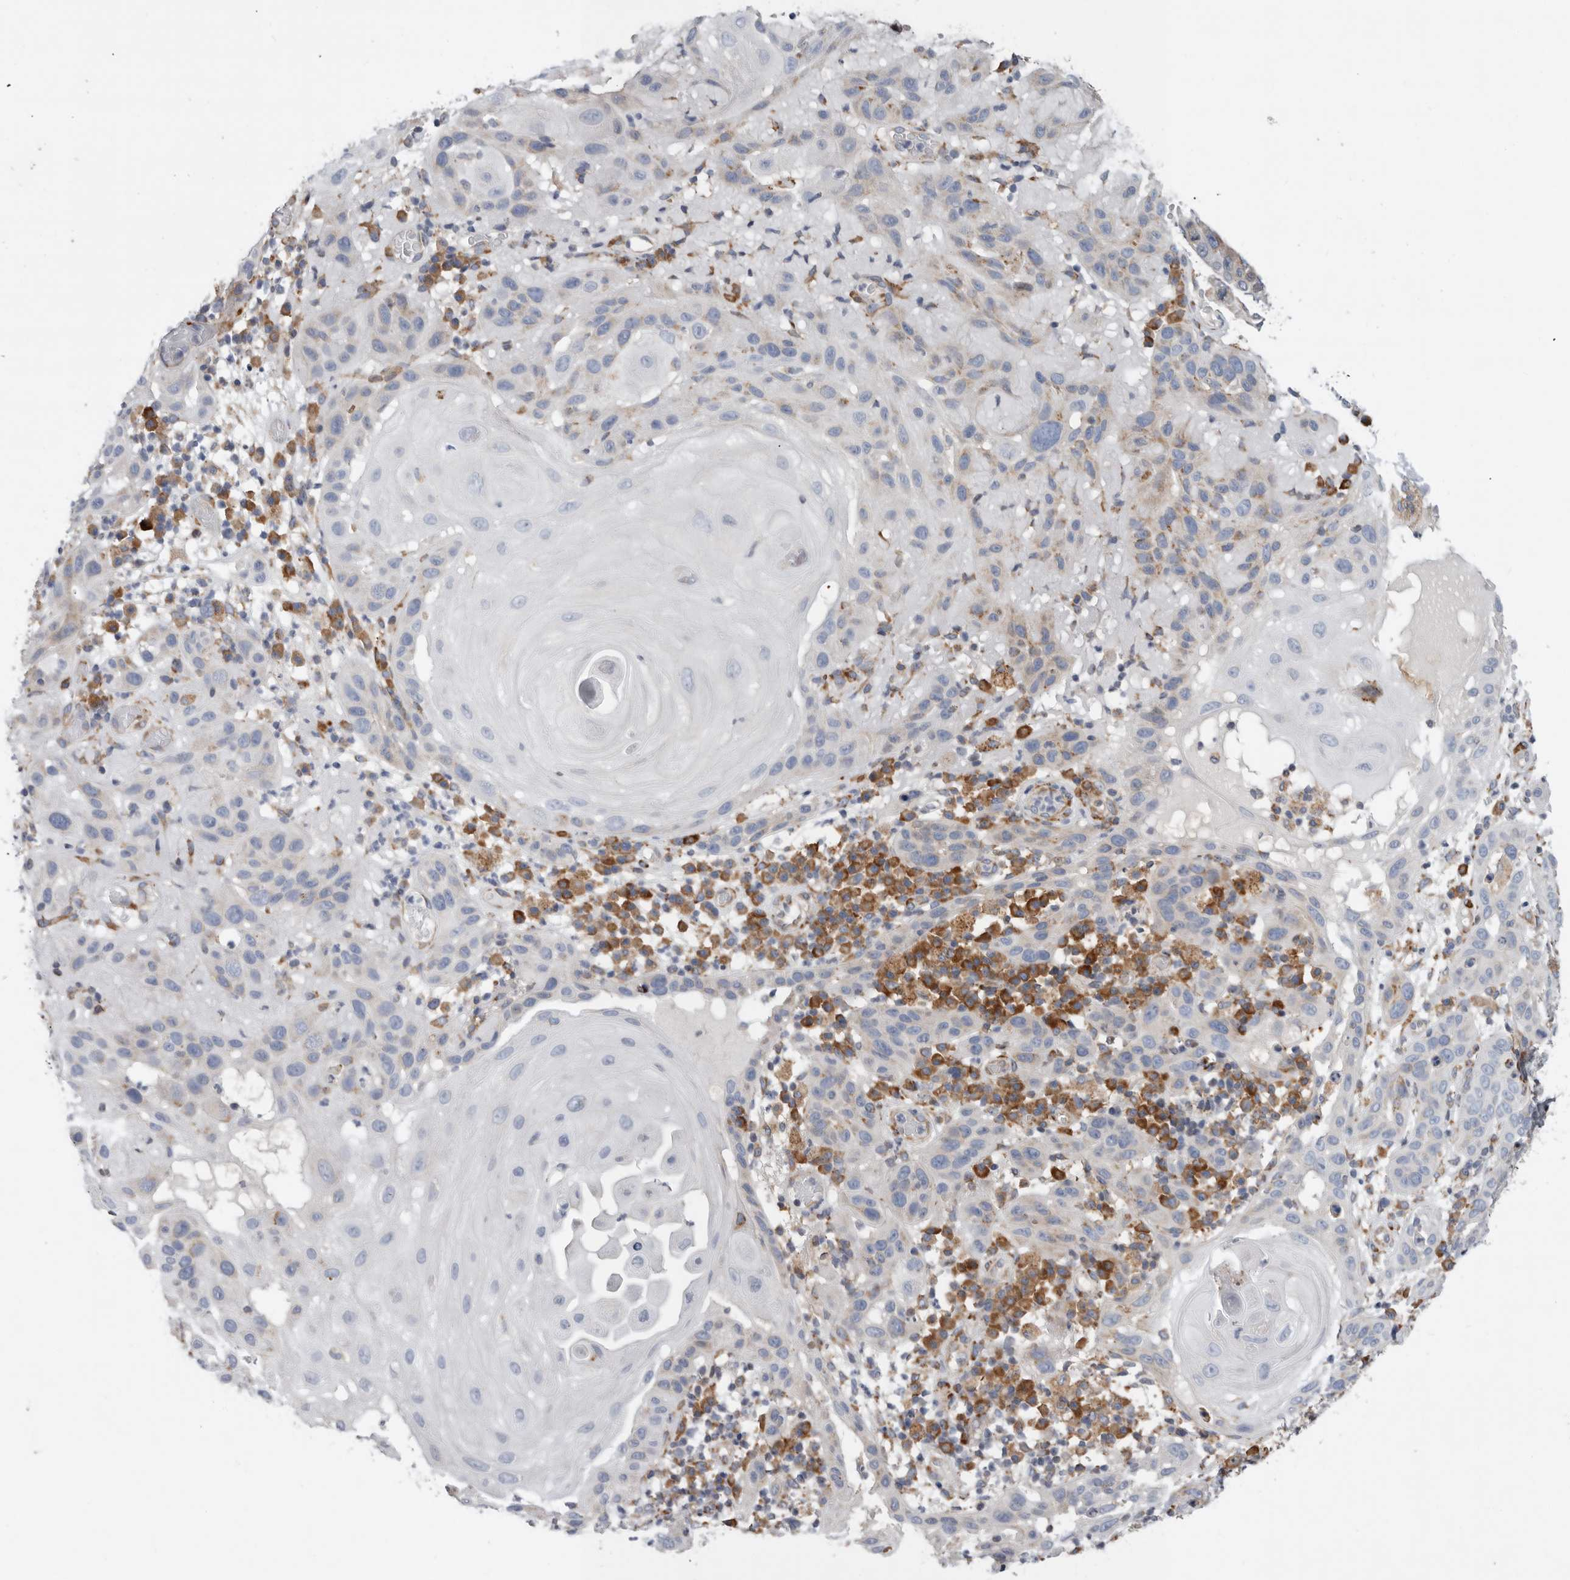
{"staining": {"intensity": "moderate", "quantity": "<25%", "location": "cytoplasmic/membranous"}, "tissue": "skin cancer", "cell_type": "Tumor cells", "image_type": "cancer", "snomed": [{"axis": "morphology", "description": "Normal tissue, NOS"}, {"axis": "morphology", "description": "Squamous cell carcinoma, NOS"}, {"axis": "topography", "description": "Skin"}], "caption": "An image of human skin squamous cell carcinoma stained for a protein demonstrates moderate cytoplasmic/membranous brown staining in tumor cells.", "gene": "GANAB", "patient": {"sex": "female", "age": 96}}